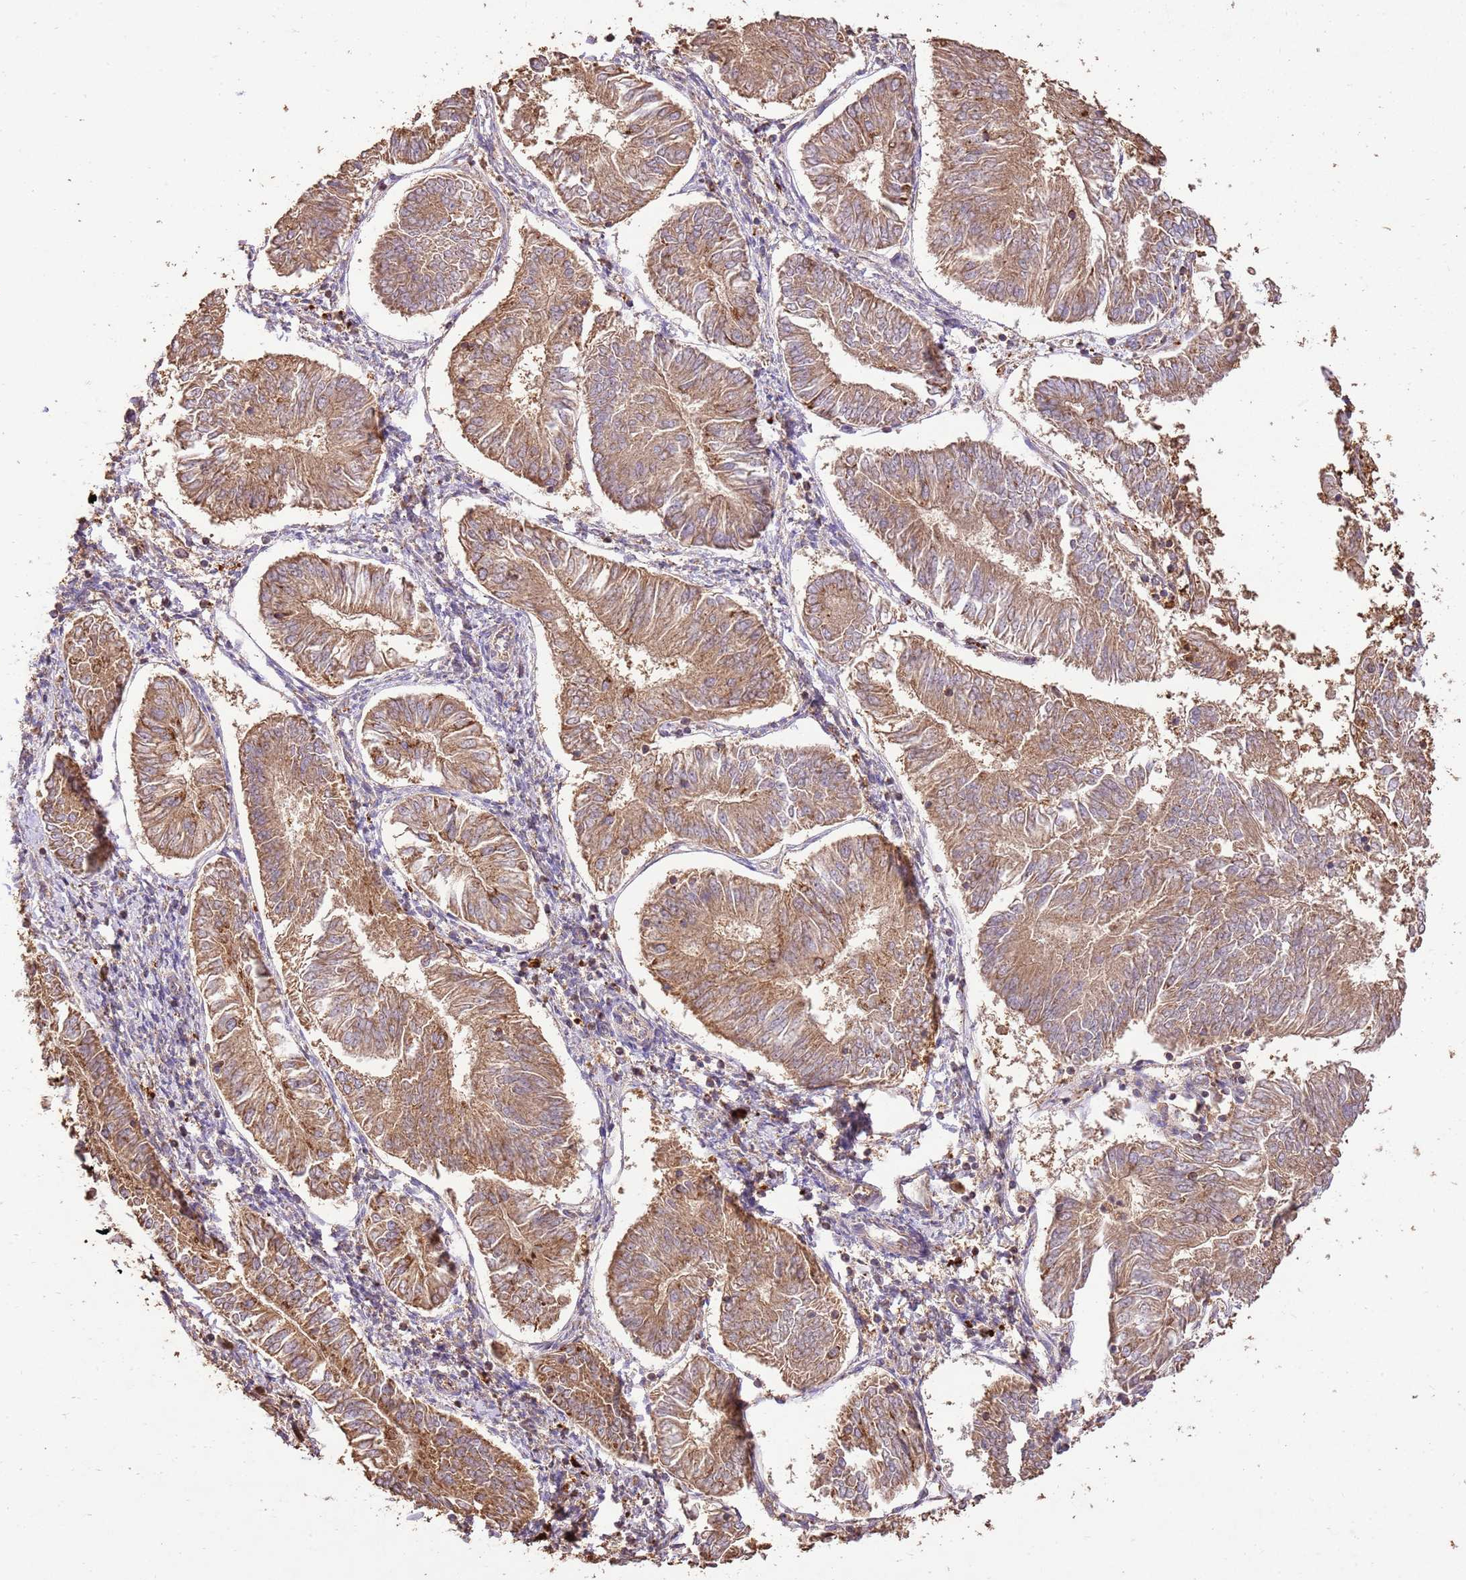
{"staining": {"intensity": "moderate", "quantity": ">75%", "location": "cytoplasmic/membranous"}, "tissue": "endometrial cancer", "cell_type": "Tumor cells", "image_type": "cancer", "snomed": [{"axis": "morphology", "description": "Adenocarcinoma, NOS"}, {"axis": "topography", "description": "Endometrium"}], "caption": "Tumor cells exhibit medium levels of moderate cytoplasmic/membranous staining in about >75% of cells in endometrial cancer.", "gene": "LRRC28", "patient": {"sex": "female", "age": 58}}